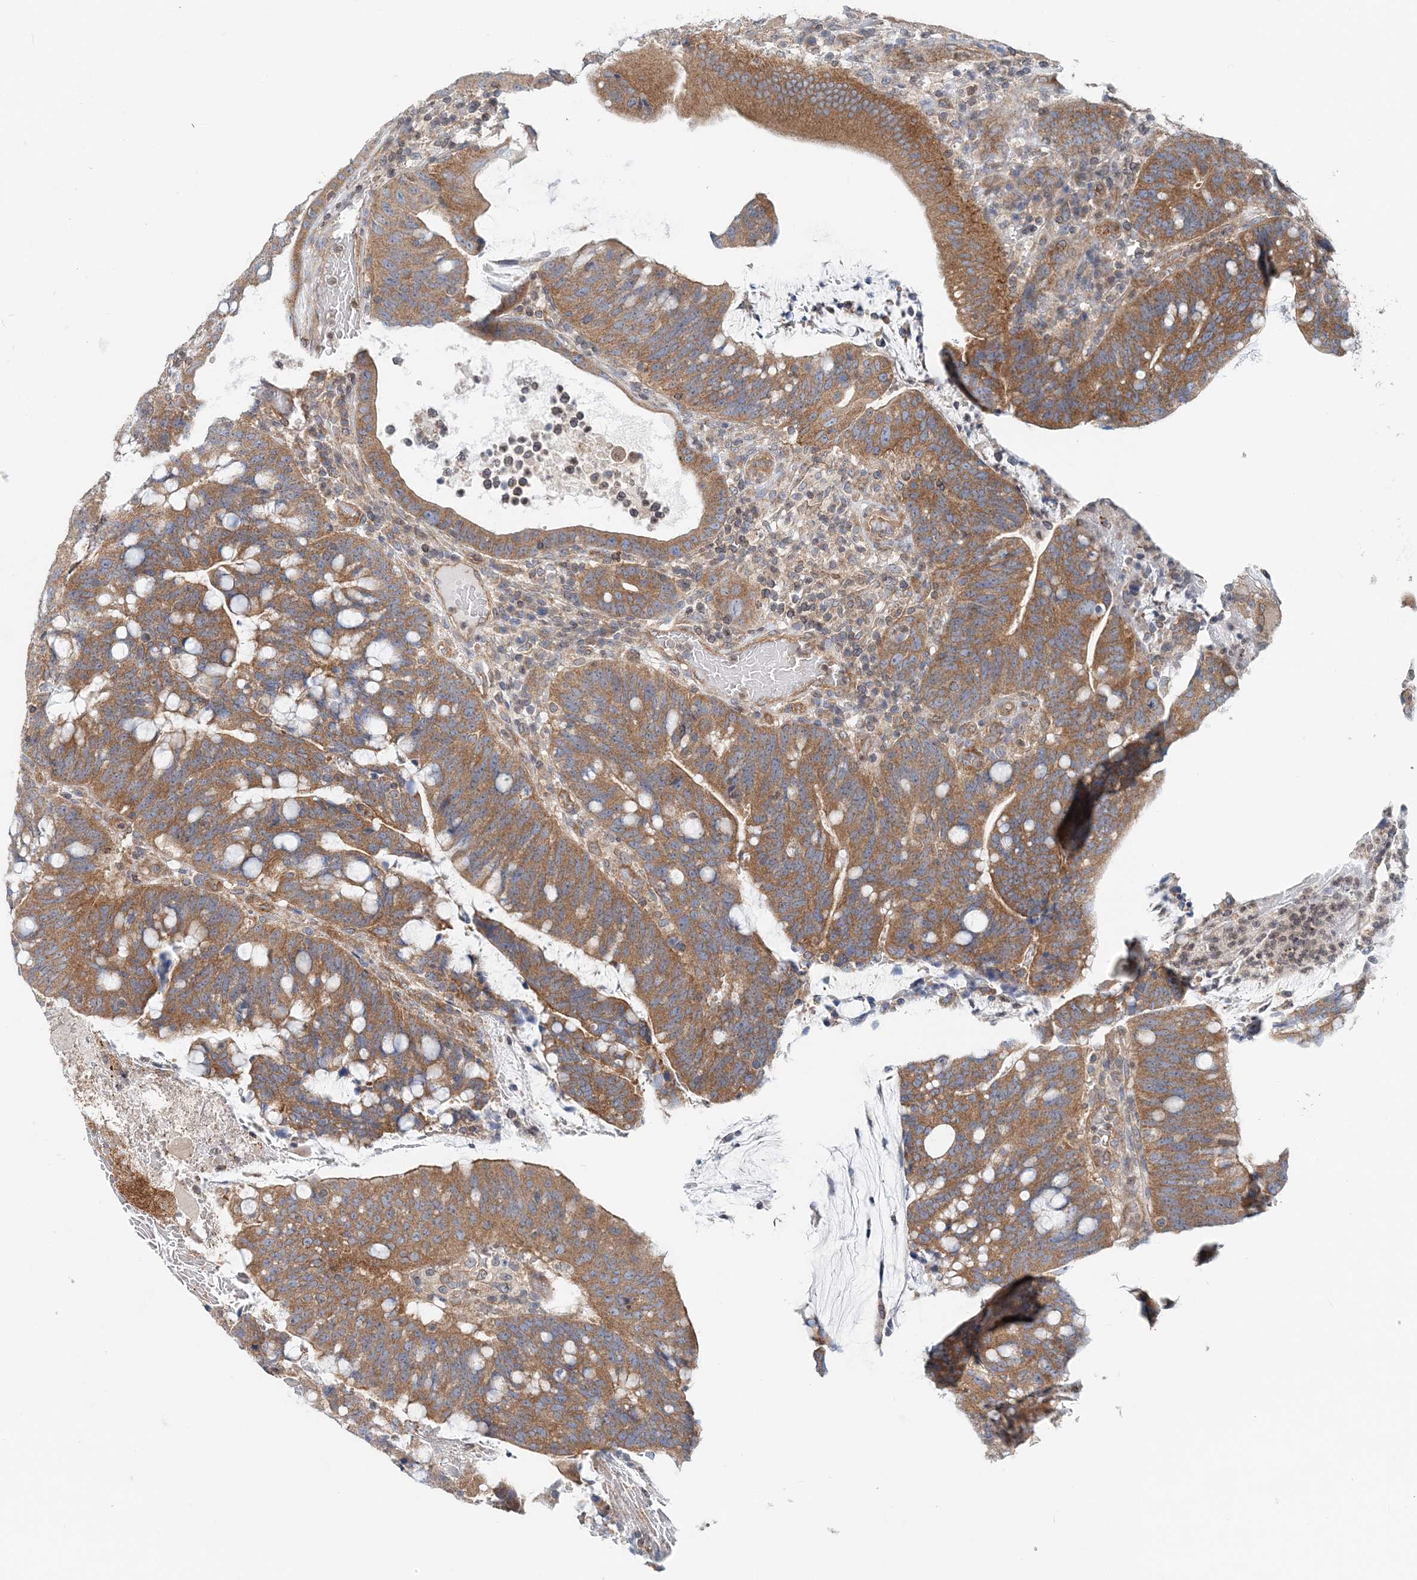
{"staining": {"intensity": "moderate", "quantity": ">75%", "location": "cytoplasmic/membranous"}, "tissue": "colorectal cancer", "cell_type": "Tumor cells", "image_type": "cancer", "snomed": [{"axis": "morphology", "description": "Adenocarcinoma, NOS"}, {"axis": "topography", "description": "Colon"}], "caption": "Human adenocarcinoma (colorectal) stained for a protein (brown) exhibits moderate cytoplasmic/membranous positive expression in approximately >75% of tumor cells.", "gene": "MOB4", "patient": {"sex": "female", "age": 66}}